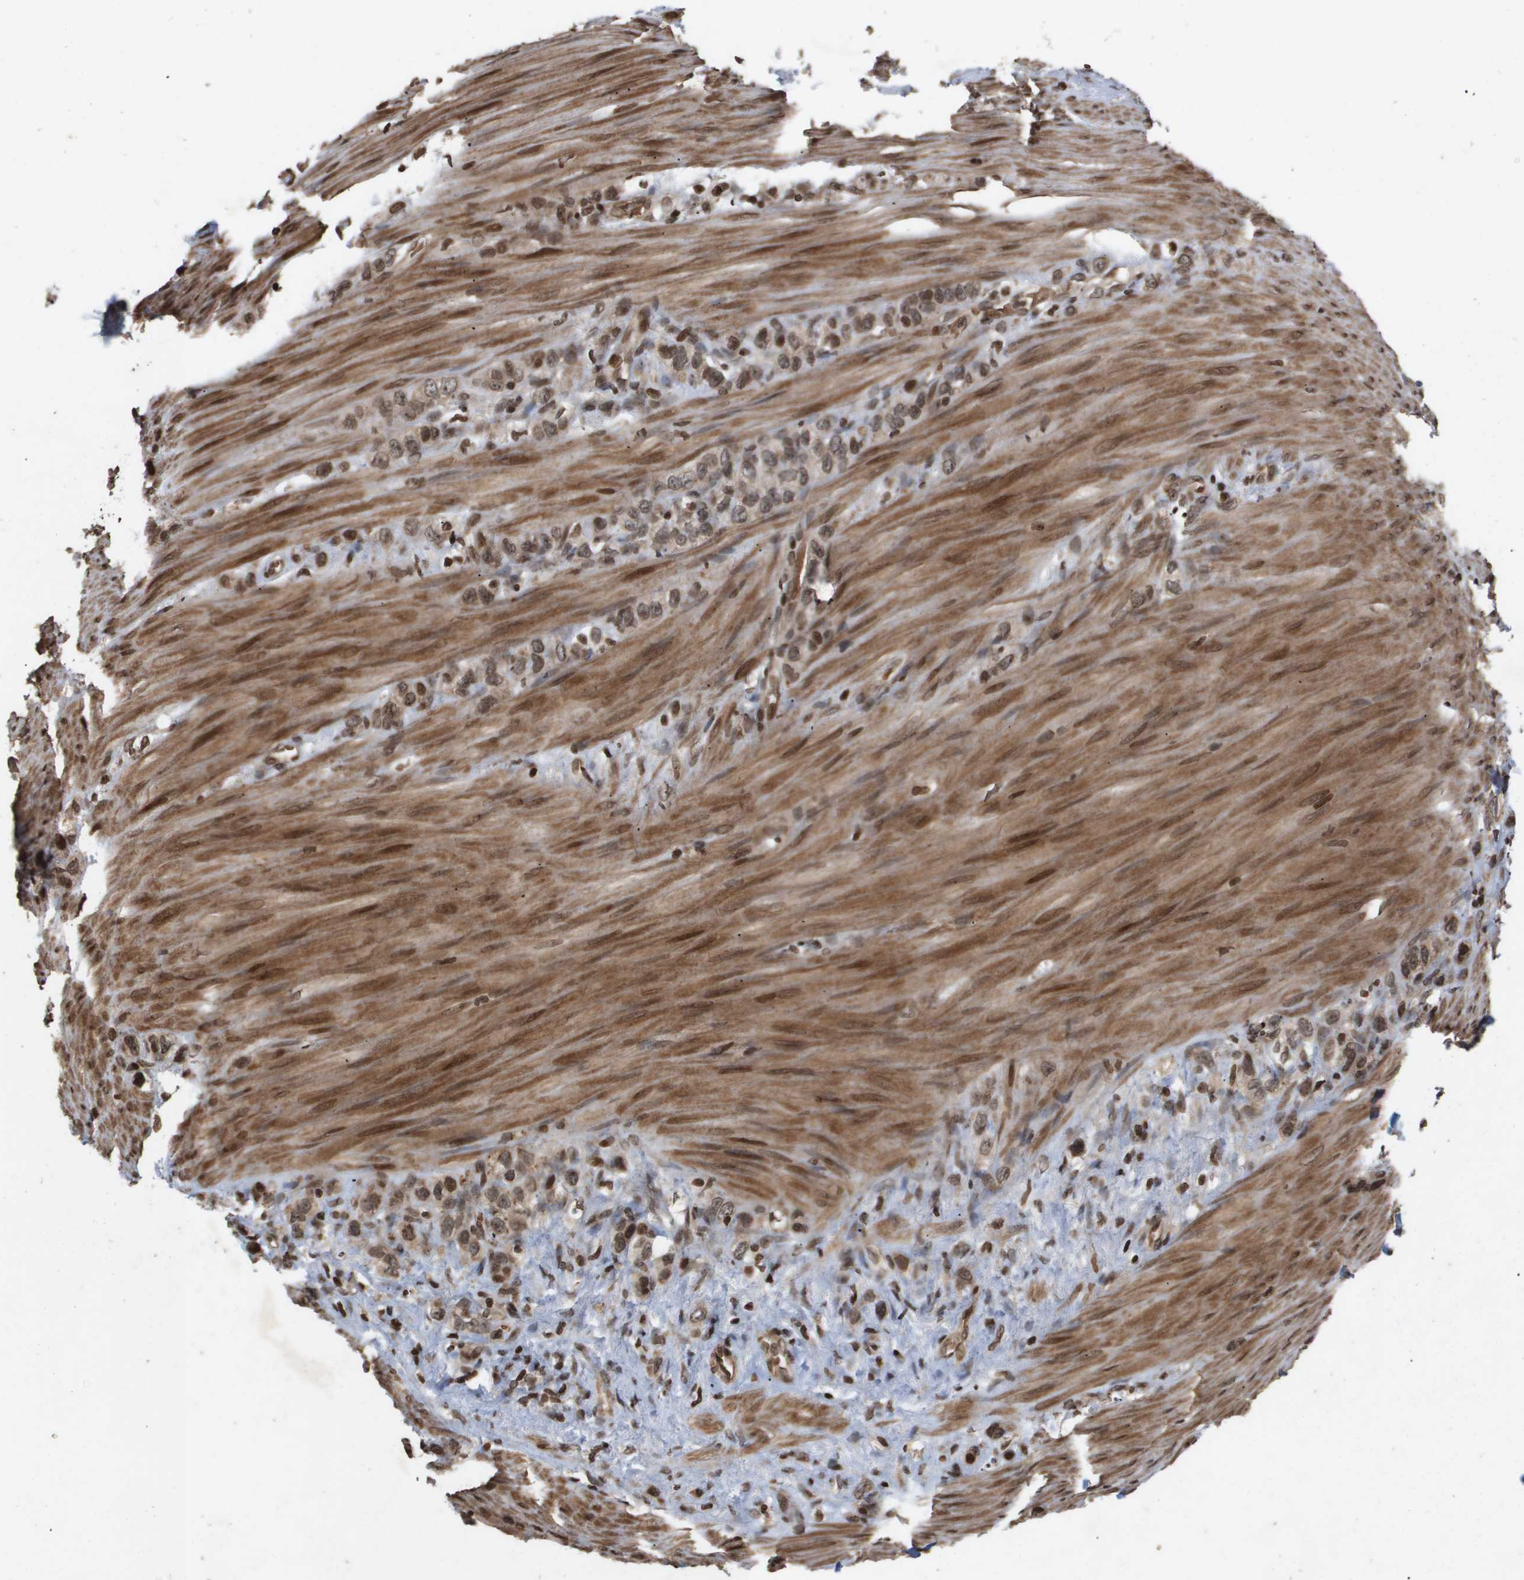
{"staining": {"intensity": "weak", "quantity": ">75%", "location": "cytoplasmic/membranous,nuclear"}, "tissue": "stomach cancer", "cell_type": "Tumor cells", "image_type": "cancer", "snomed": [{"axis": "morphology", "description": "Adenocarcinoma, NOS"}, {"axis": "morphology", "description": "Adenocarcinoma, High grade"}, {"axis": "topography", "description": "Stomach, upper"}, {"axis": "topography", "description": "Stomach, lower"}], "caption": "A brown stain highlights weak cytoplasmic/membranous and nuclear positivity of a protein in high-grade adenocarcinoma (stomach) tumor cells.", "gene": "HSPA6", "patient": {"sex": "female", "age": 65}}